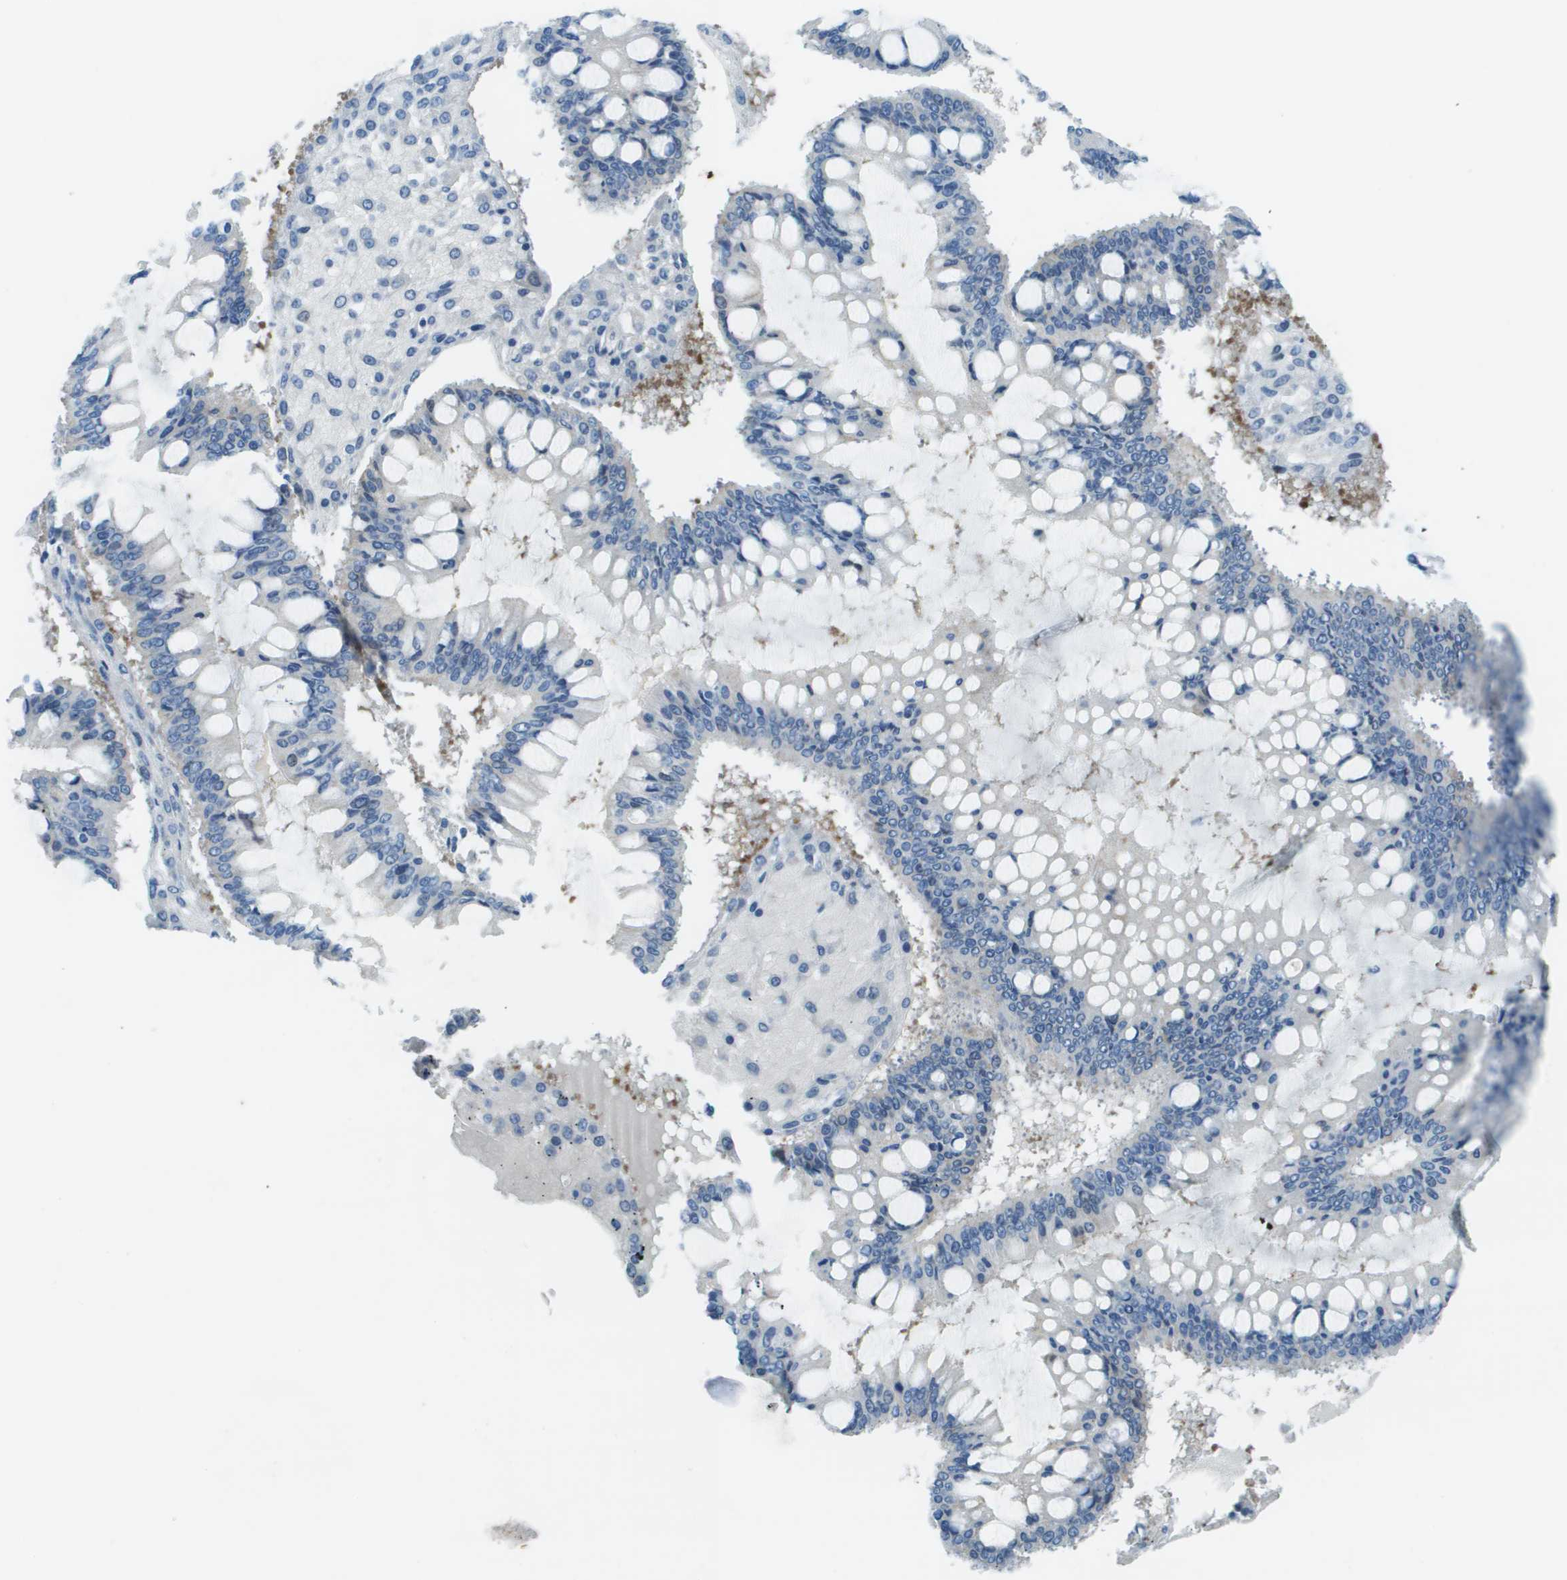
{"staining": {"intensity": "negative", "quantity": "none", "location": "none"}, "tissue": "ovarian cancer", "cell_type": "Tumor cells", "image_type": "cancer", "snomed": [{"axis": "morphology", "description": "Cystadenocarcinoma, mucinous, NOS"}, {"axis": "topography", "description": "Ovary"}], "caption": "IHC image of mucinous cystadenocarcinoma (ovarian) stained for a protein (brown), which shows no staining in tumor cells.", "gene": "STIP1", "patient": {"sex": "female", "age": 73}}